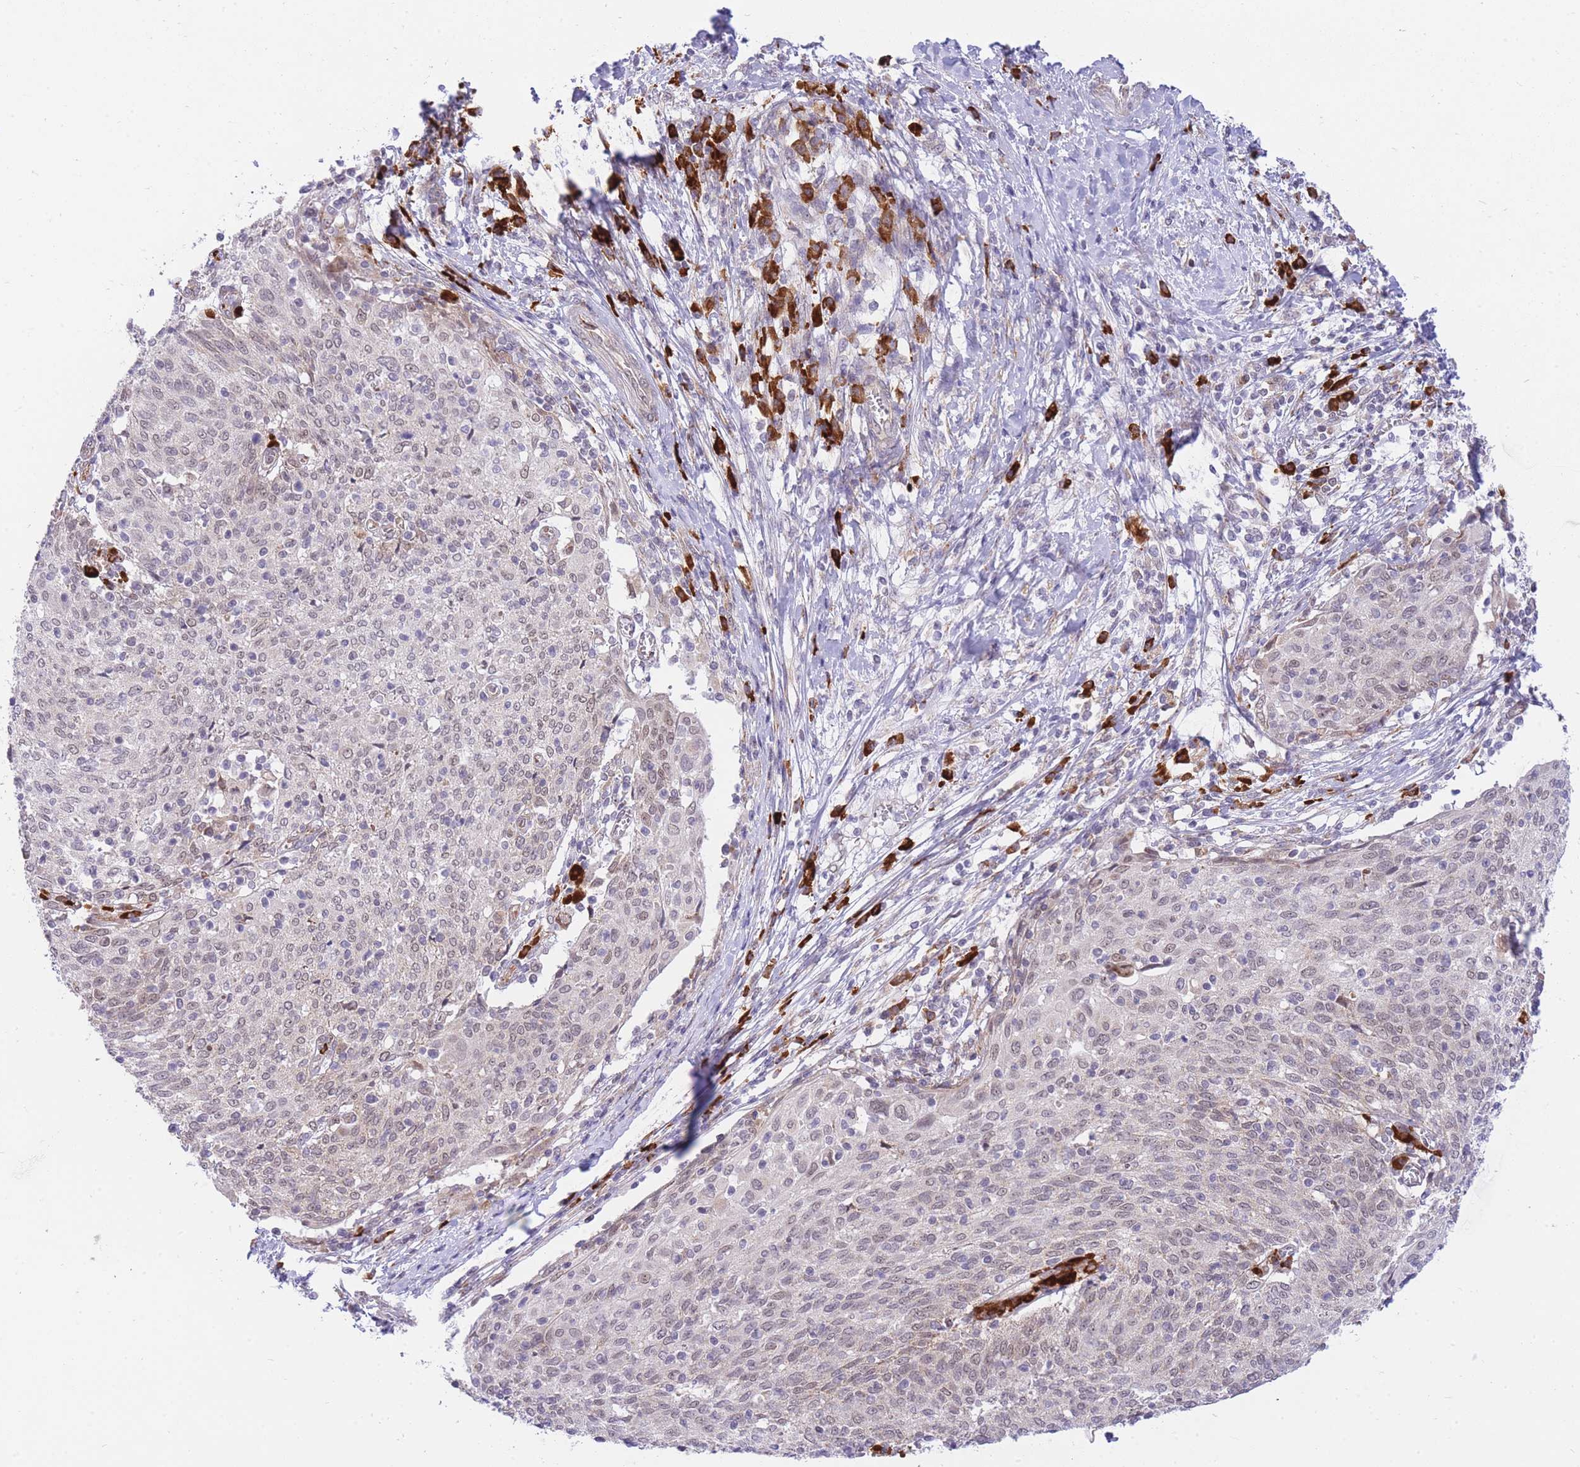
{"staining": {"intensity": "negative", "quantity": "none", "location": "none"}, "tissue": "cervical cancer", "cell_type": "Tumor cells", "image_type": "cancer", "snomed": [{"axis": "morphology", "description": "Squamous cell carcinoma, NOS"}, {"axis": "topography", "description": "Cervix"}], "caption": "Immunohistochemistry histopathology image of neoplastic tissue: human cervical squamous cell carcinoma stained with DAB (3,3'-diaminobenzidine) reveals no significant protein staining in tumor cells.", "gene": "EXOSC8", "patient": {"sex": "female", "age": 52}}